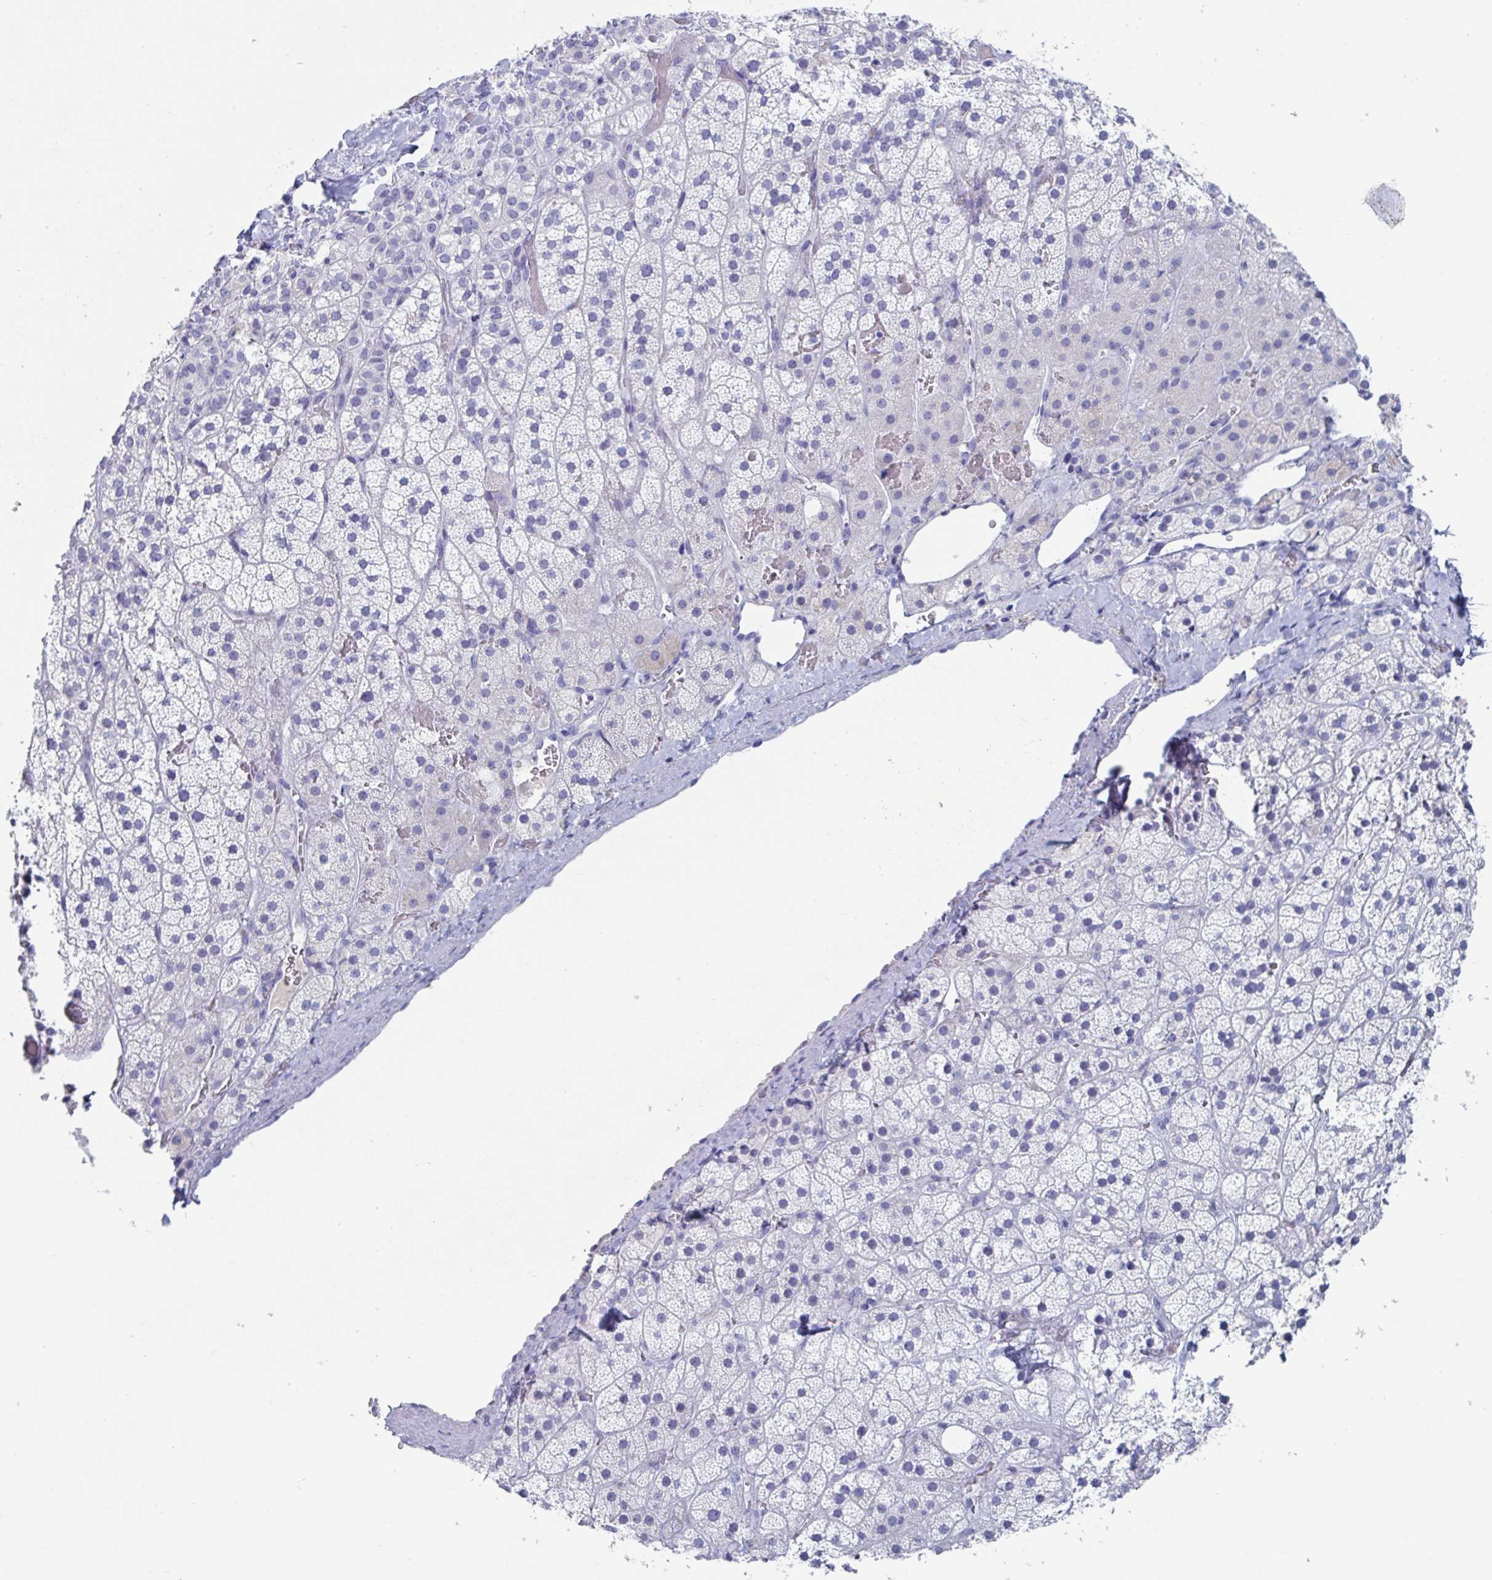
{"staining": {"intensity": "negative", "quantity": "none", "location": "none"}, "tissue": "adrenal gland", "cell_type": "Glandular cells", "image_type": "normal", "snomed": [{"axis": "morphology", "description": "Normal tissue, NOS"}, {"axis": "topography", "description": "Adrenal gland"}], "caption": "Immunohistochemical staining of unremarkable adrenal gland reveals no significant positivity in glandular cells. The staining is performed using DAB brown chromogen with nuclei counter-stained in using hematoxylin.", "gene": "DPEP3", "patient": {"sex": "male", "age": 57}}